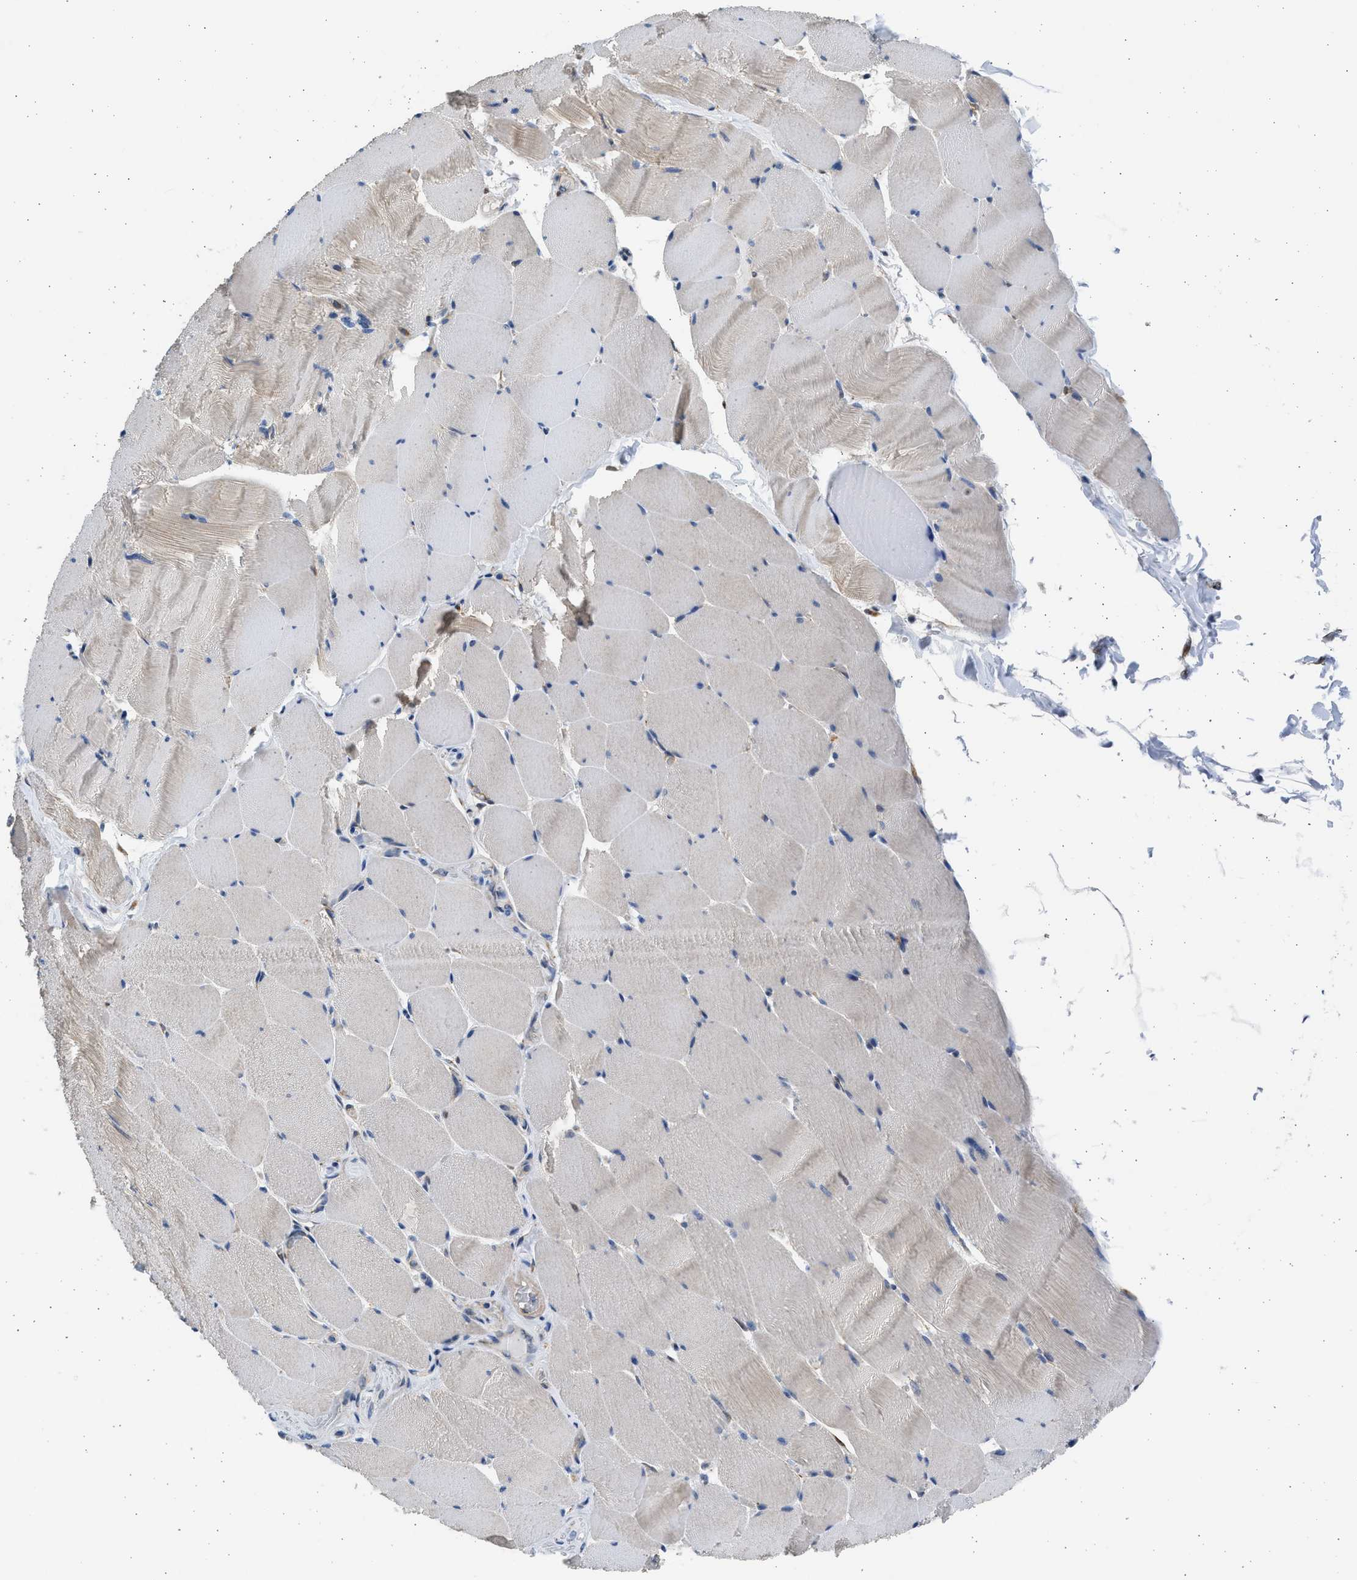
{"staining": {"intensity": "weak", "quantity": "<25%", "location": "cytoplasmic/membranous"}, "tissue": "skeletal muscle", "cell_type": "Myocytes", "image_type": "normal", "snomed": [{"axis": "morphology", "description": "Normal tissue, NOS"}, {"axis": "topography", "description": "Skeletal muscle"}], "caption": "Immunohistochemistry (IHC) image of unremarkable skeletal muscle stained for a protein (brown), which reveals no positivity in myocytes. The staining was performed using DAB to visualize the protein expression in brown, while the nuclei were stained in blue with hematoxylin (Magnification: 20x).", "gene": "PLD2", "patient": {"sex": "male", "age": 62}}